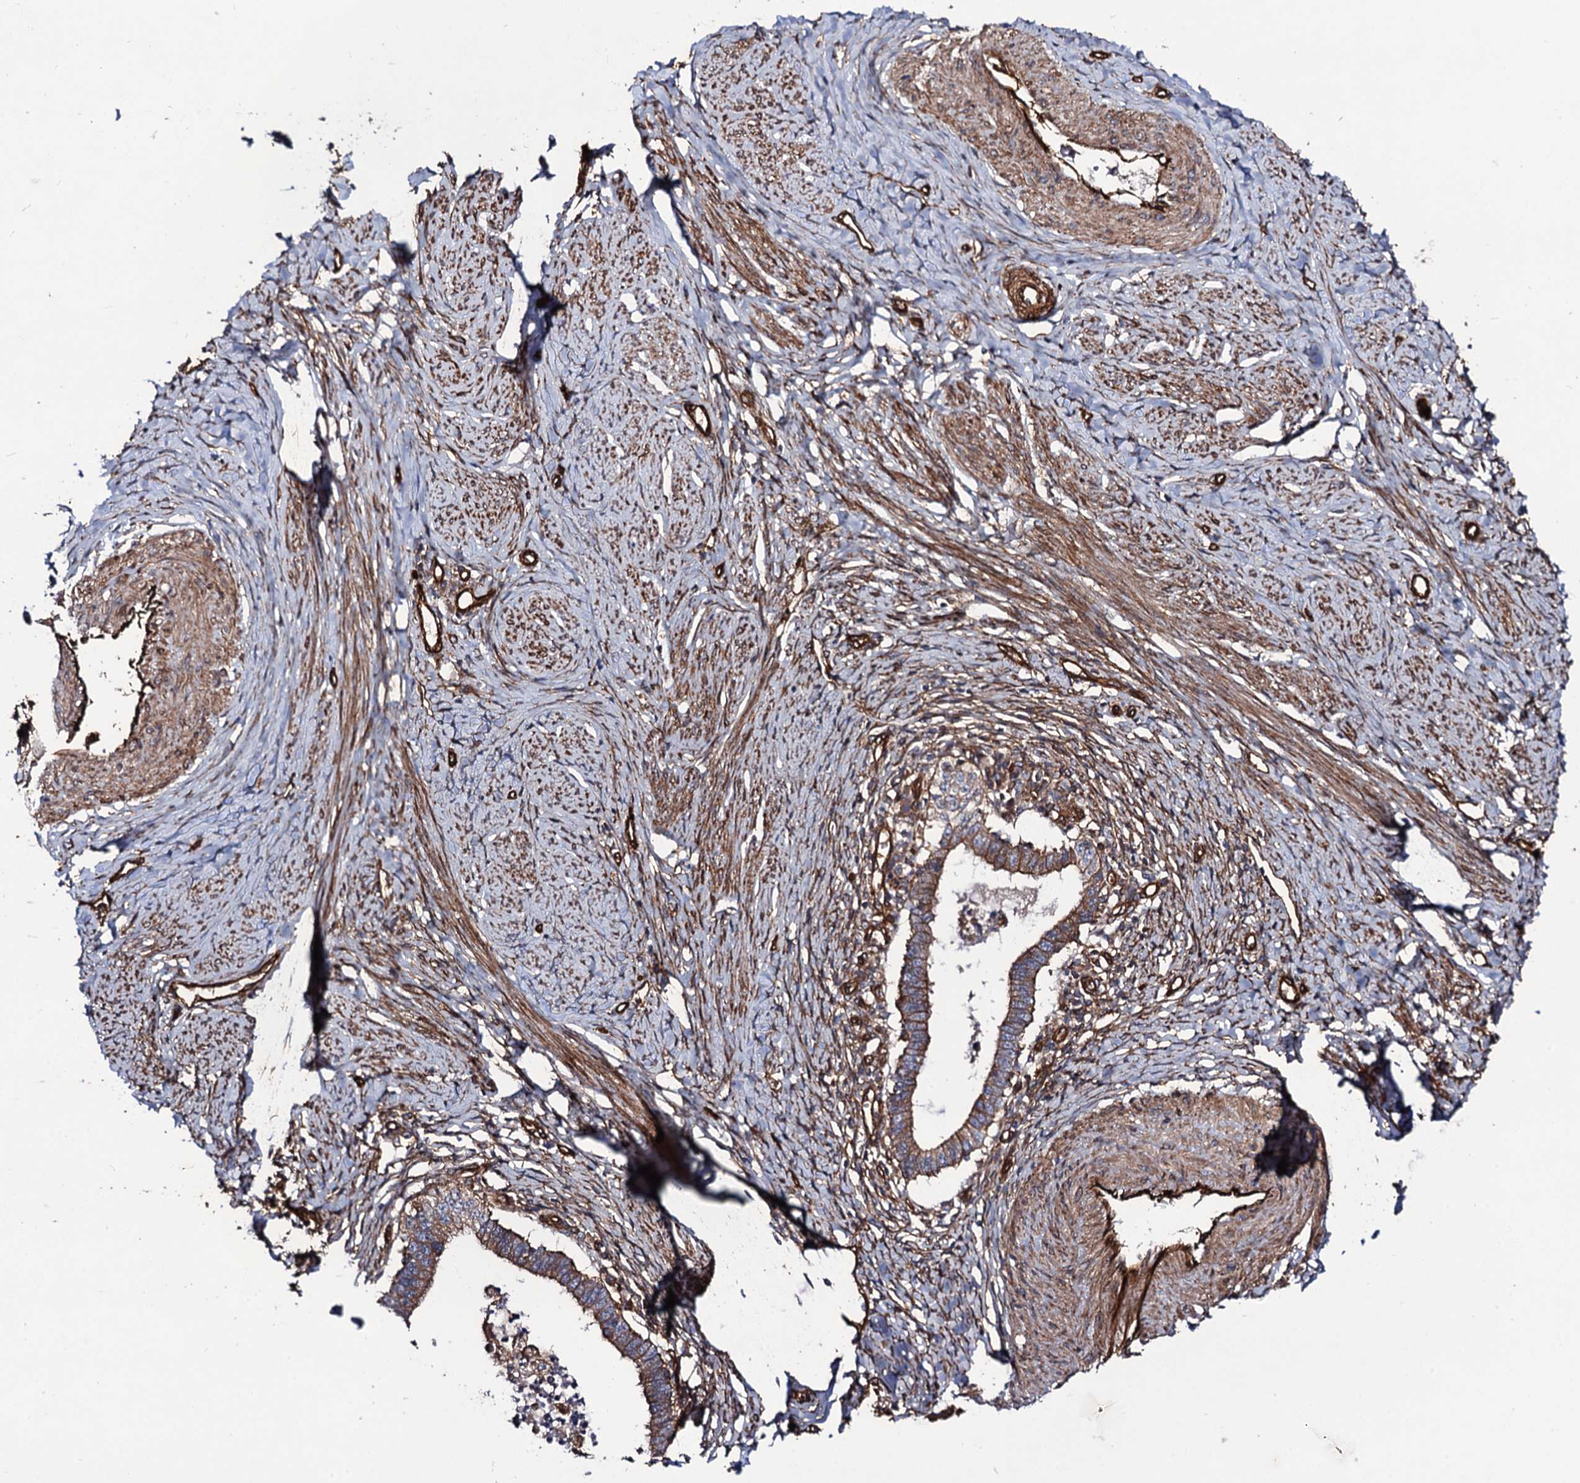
{"staining": {"intensity": "moderate", "quantity": ">75%", "location": "cytoplasmic/membranous"}, "tissue": "cervical cancer", "cell_type": "Tumor cells", "image_type": "cancer", "snomed": [{"axis": "morphology", "description": "Adenocarcinoma, NOS"}, {"axis": "topography", "description": "Cervix"}], "caption": "Tumor cells reveal medium levels of moderate cytoplasmic/membranous expression in approximately >75% of cells in cervical cancer.", "gene": "CIP2A", "patient": {"sex": "female", "age": 36}}